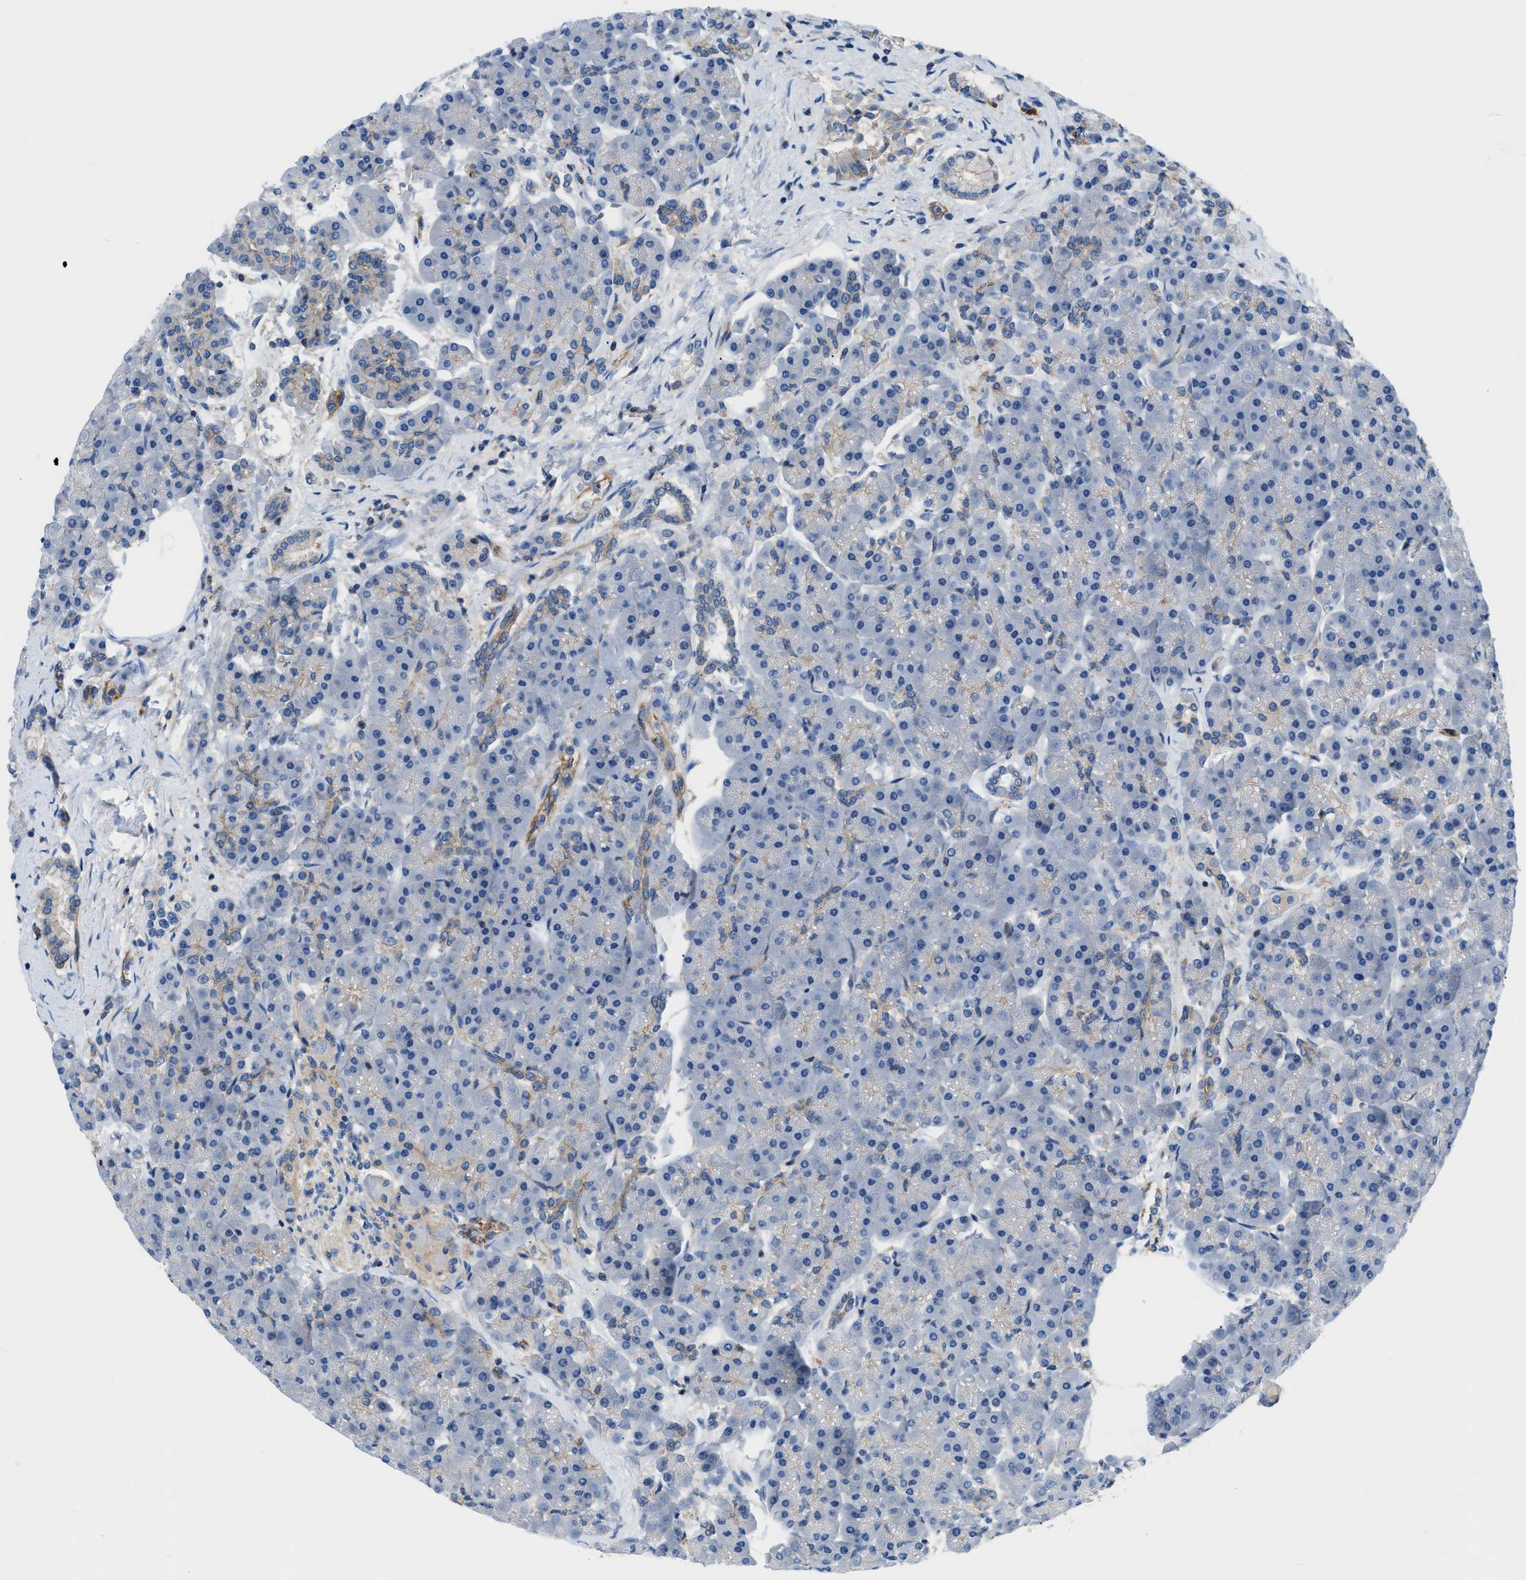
{"staining": {"intensity": "negative", "quantity": "none", "location": "none"}, "tissue": "pancreas", "cell_type": "Exocrine glandular cells", "image_type": "normal", "snomed": [{"axis": "morphology", "description": "Normal tissue, NOS"}, {"axis": "topography", "description": "Pancreas"}], "caption": "IHC histopathology image of benign human pancreas stained for a protein (brown), which displays no staining in exocrine glandular cells.", "gene": "ORAI1", "patient": {"sex": "female", "age": 70}}